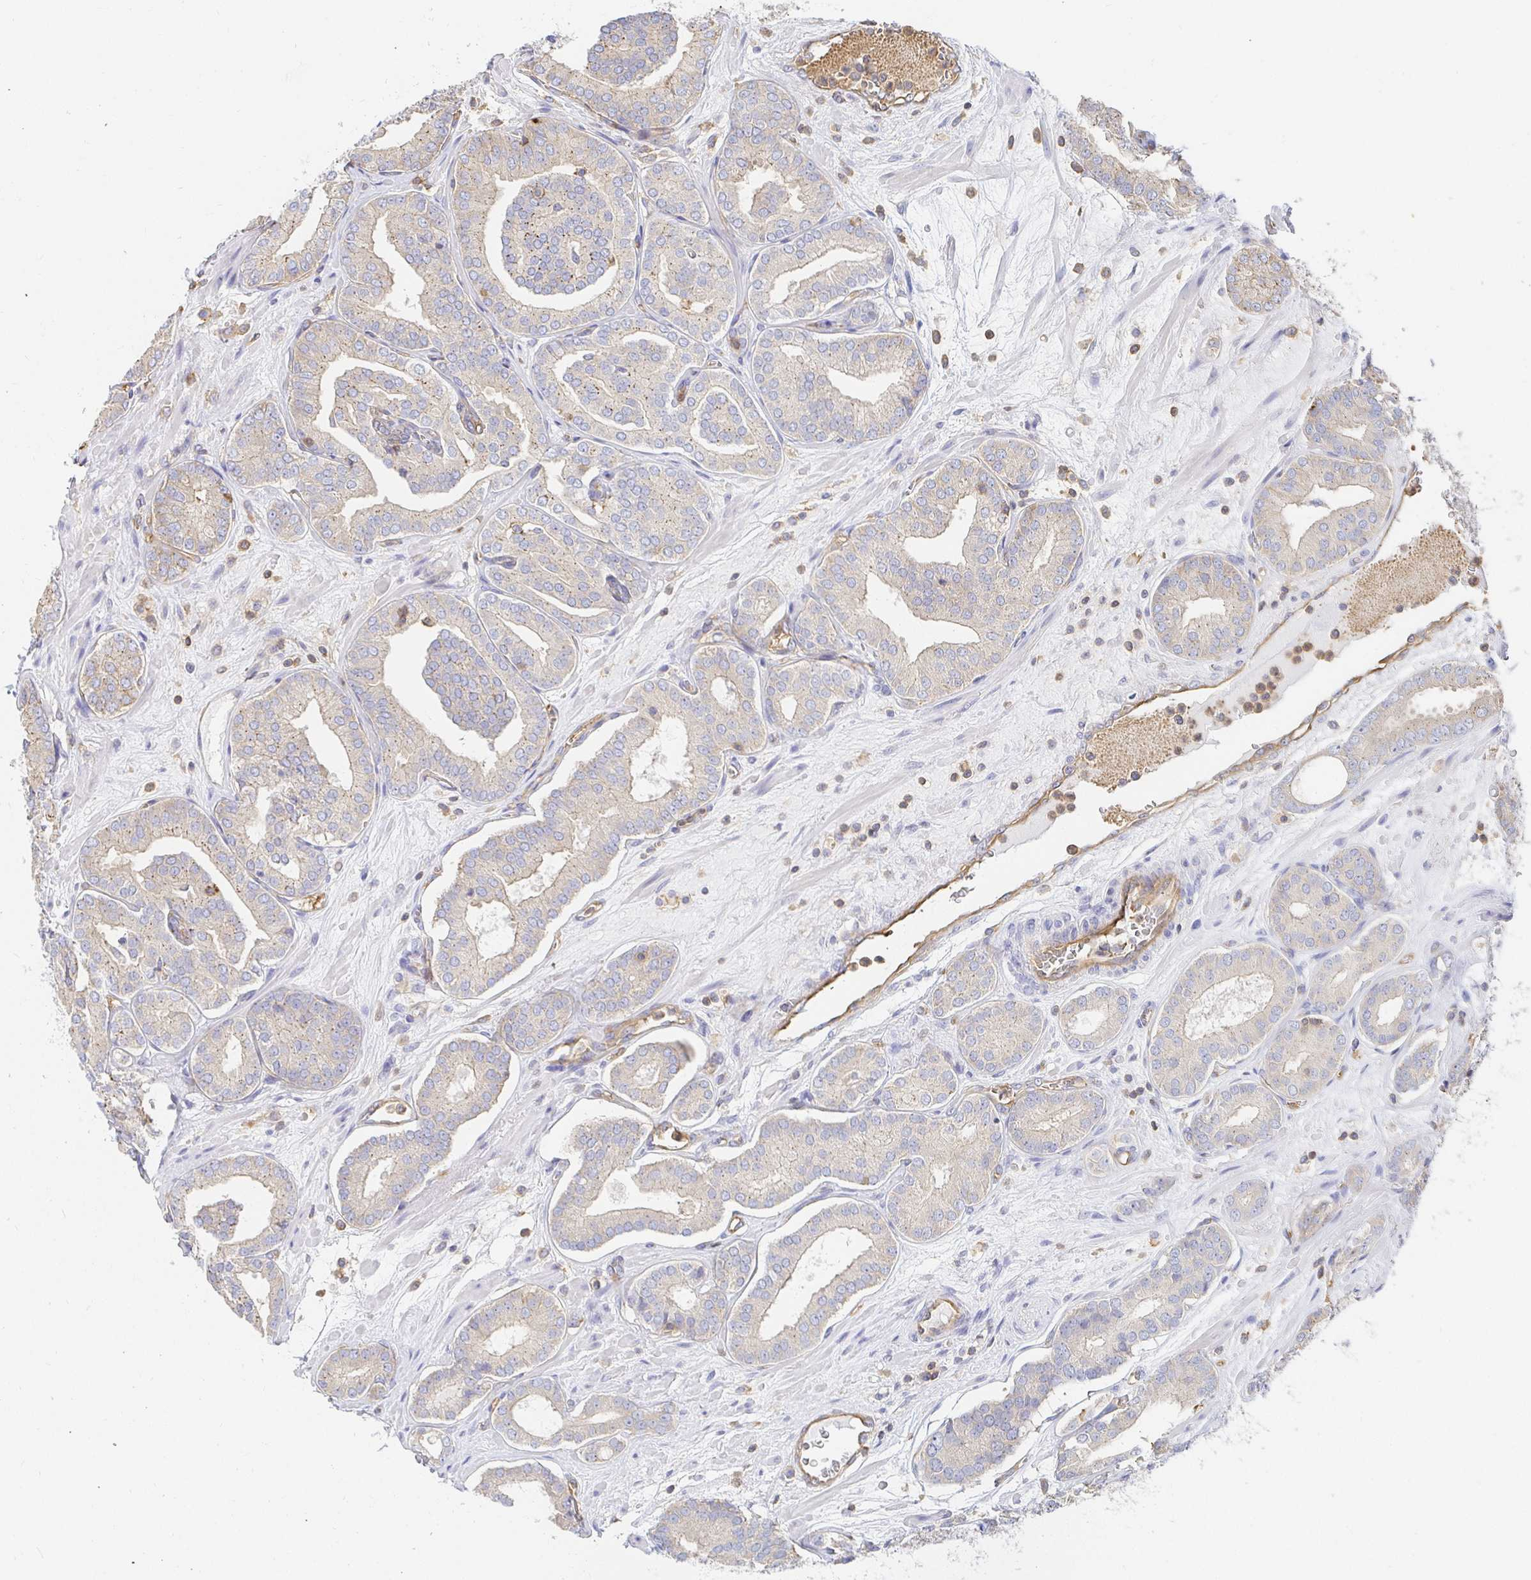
{"staining": {"intensity": "moderate", "quantity": "25%-75%", "location": "cytoplasmic/membranous"}, "tissue": "prostate cancer", "cell_type": "Tumor cells", "image_type": "cancer", "snomed": [{"axis": "morphology", "description": "Adenocarcinoma, High grade"}, {"axis": "topography", "description": "Prostate"}], "caption": "Prostate cancer (high-grade adenocarcinoma) was stained to show a protein in brown. There is medium levels of moderate cytoplasmic/membranous positivity in approximately 25%-75% of tumor cells.", "gene": "TSPAN19", "patient": {"sex": "male", "age": 66}}